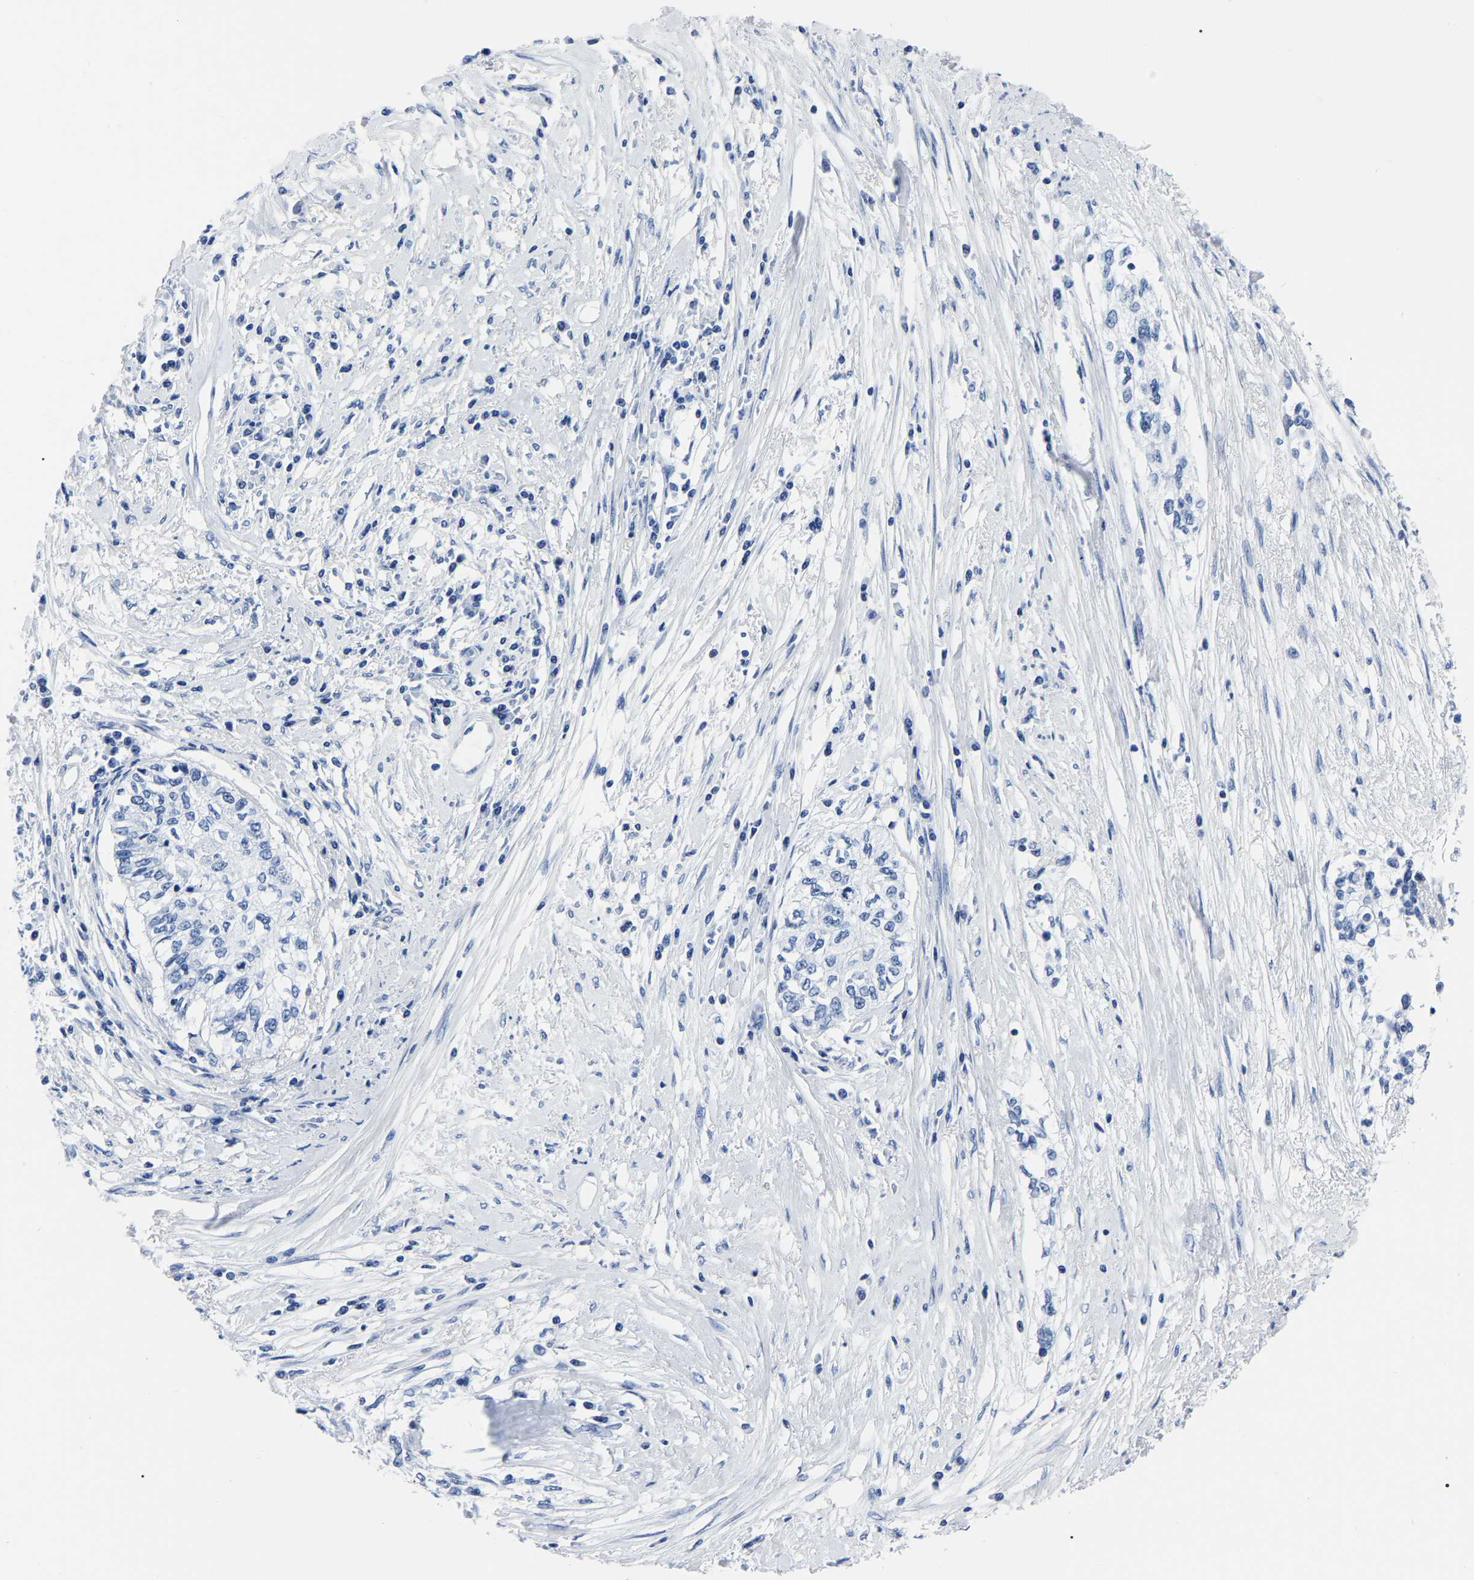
{"staining": {"intensity": "negative", "quantity": "none", "location": "none"}, "tissue": "cervical cancer", "cell_type": "Tumor cells", "image_type": "cancer", "snomed": [{"axis": "morphology", "description": "Squamous cell carcinoma, NOS"}, {"axis": "topography", "description": "Cervix"}], "caption": "Cervical cancer (squamous cell carcinoma) stained for a protein using IHC exhibits no expression tumor cells.", "gene": "IMPG2", "patient": {"sex": "female", "age": 57}}